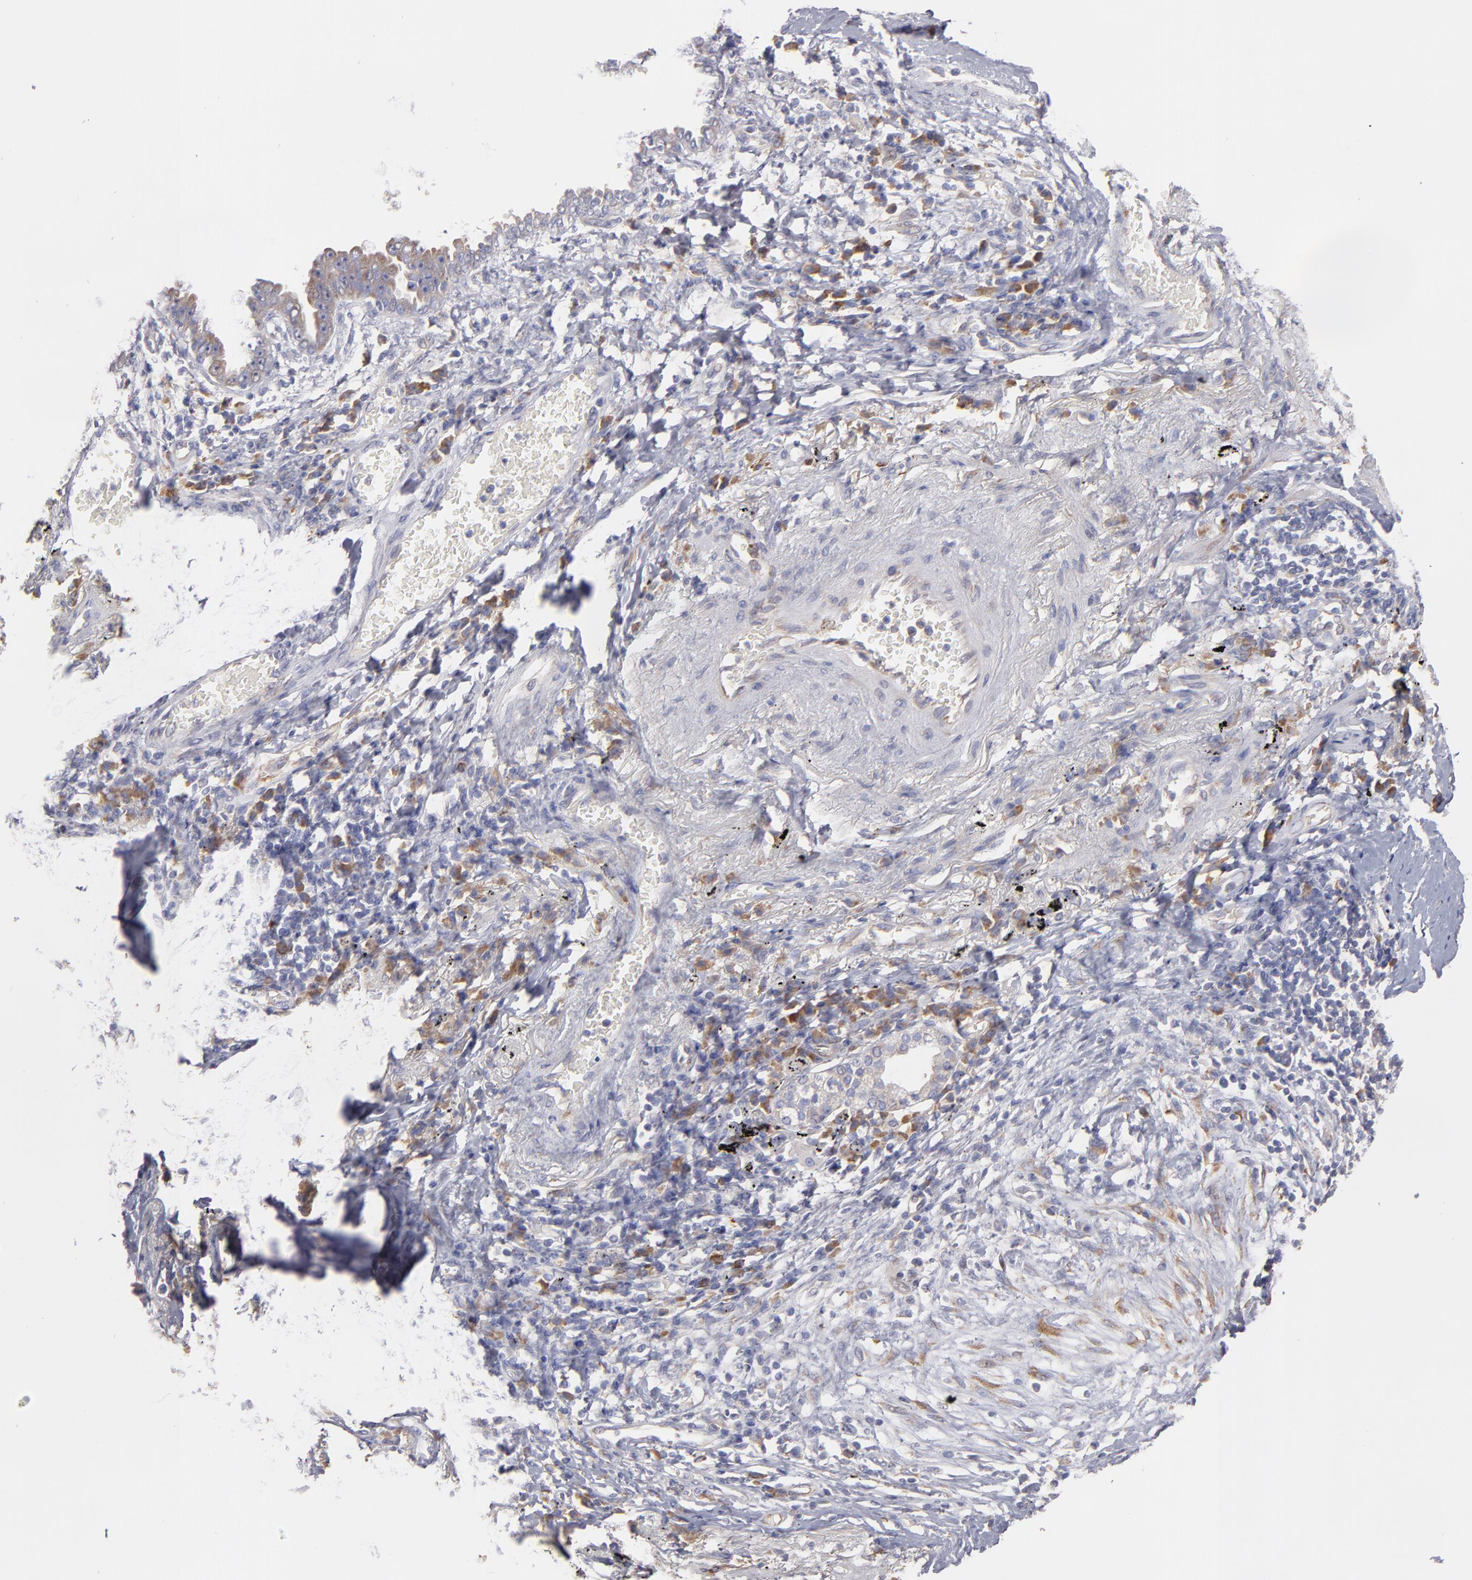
{"staining": {"intensity": "weak", "quantity": "25%-75%", "location": "cytoplasmic/membranous"}, "tissue": "lung cancer", "cell_type": "Tumor cells", "image_type": "cancer", "snomed": [{"axis": "morphology", "description": "Adenocarcinoma, NOS"}, {"axis": "topography", "description": "Lung"}], "caption": "Brown immunohistochemical staining in lung adenocarcinoma exhibits weak cytoplasmic/membranous positivity in approximately 25%-75% of tumor cells.", "gene": "ENTPD5", "patient": {"sex": "female", "age": 64}}